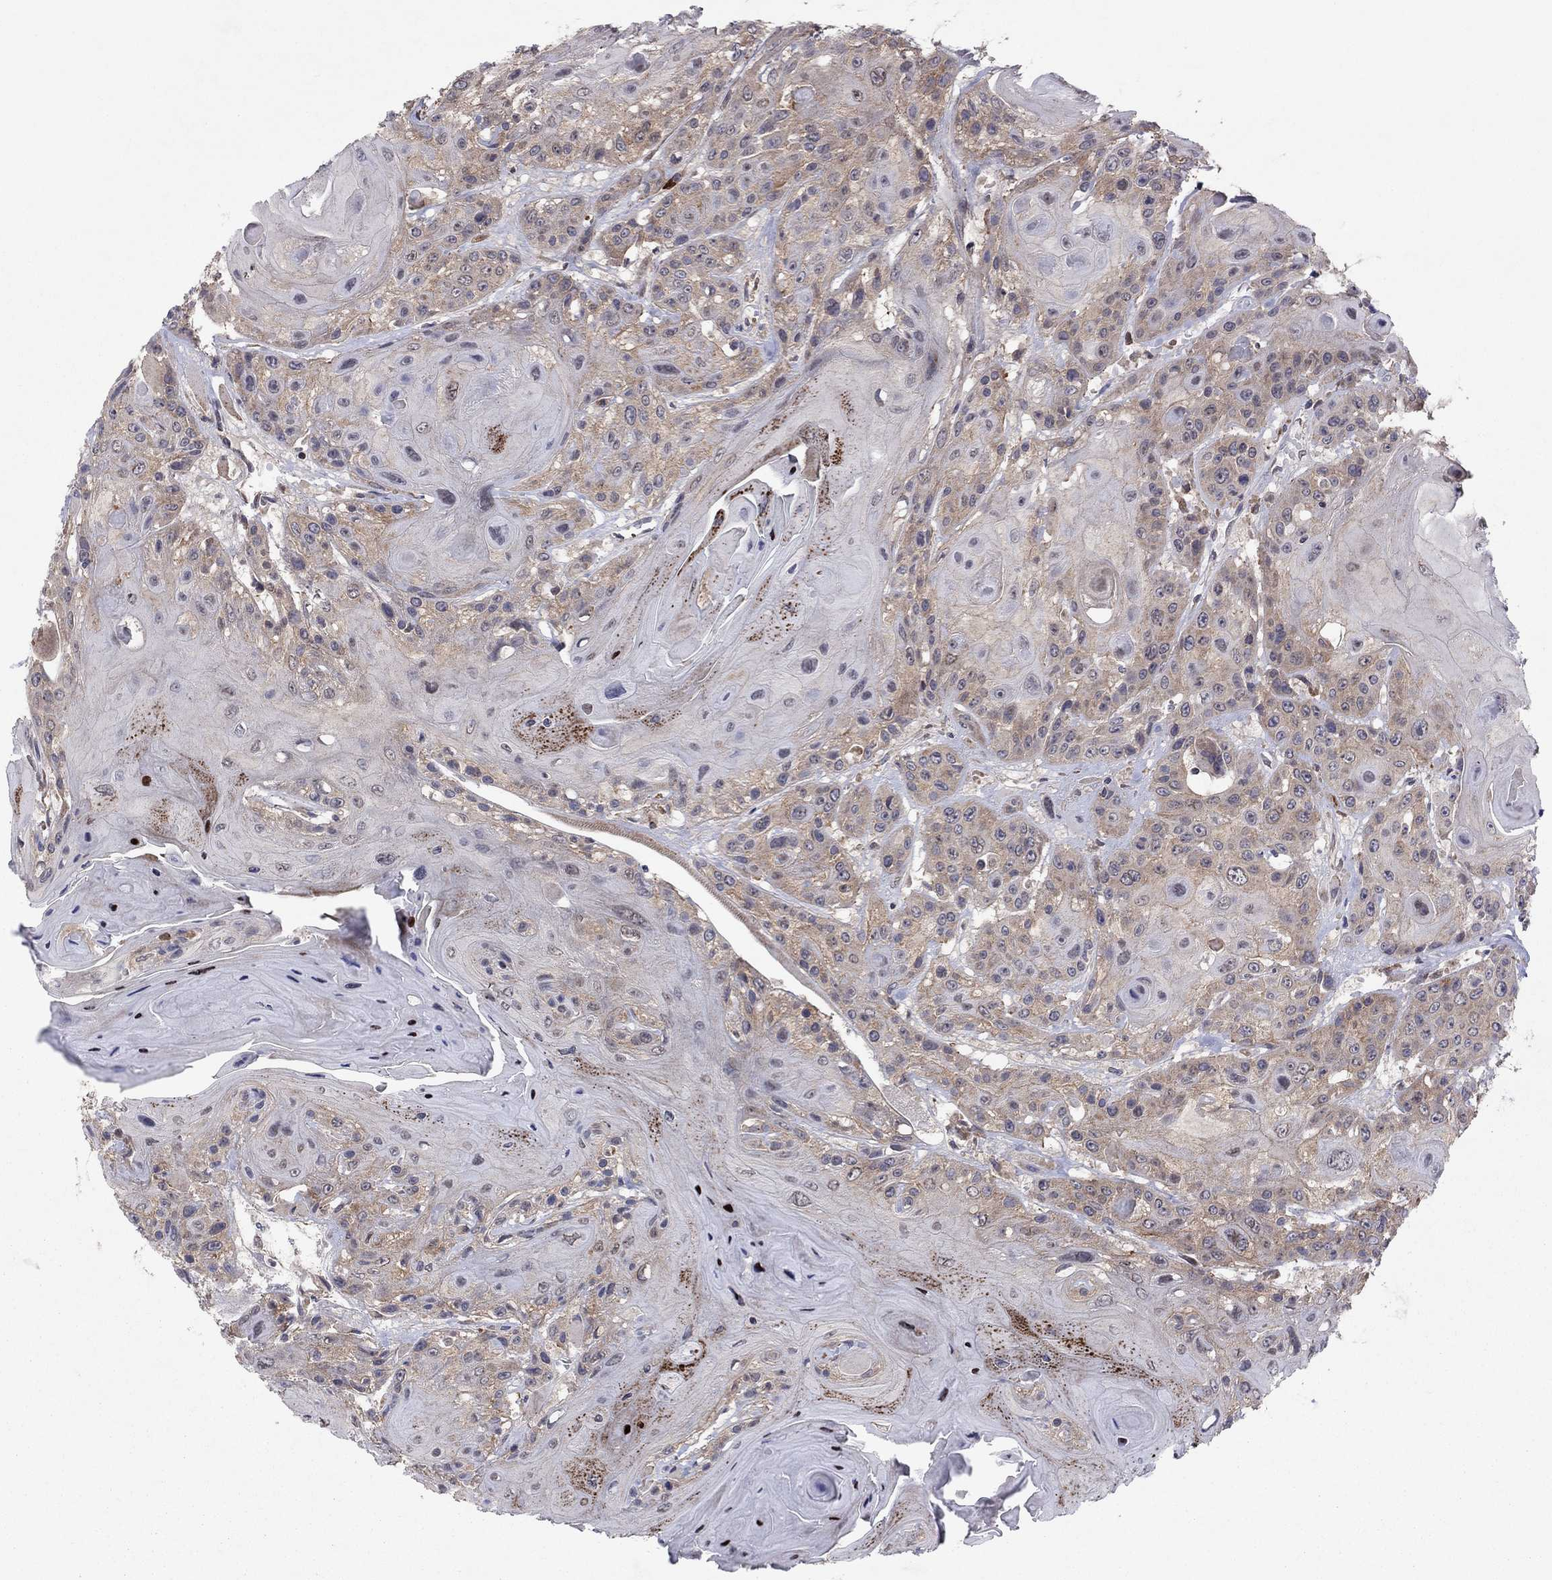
{"staining": {"intensity": "weak", "quantity": "<25%", "location": "cytoplasmic/membranous"}, "tissue": "head and neck cancer", "cell_type": "Tumor cells", "image_type": "cancer", "snomed": [{"axis": "morphology", "description": "Squamous cell carcinoma, NOS"}, {"axis": "topography", "description": "Head-Neck"}], "caption": "DAB immunohistochemical staining of human head and neck cancer demonstrates no significant positivity in tumor cells. The staining is performed using DAB brown chromogen with nuclei counter-stained in using hematoxylin.", "gene": "CRACDL", "patient": {"sex": "female", "age": 59}}